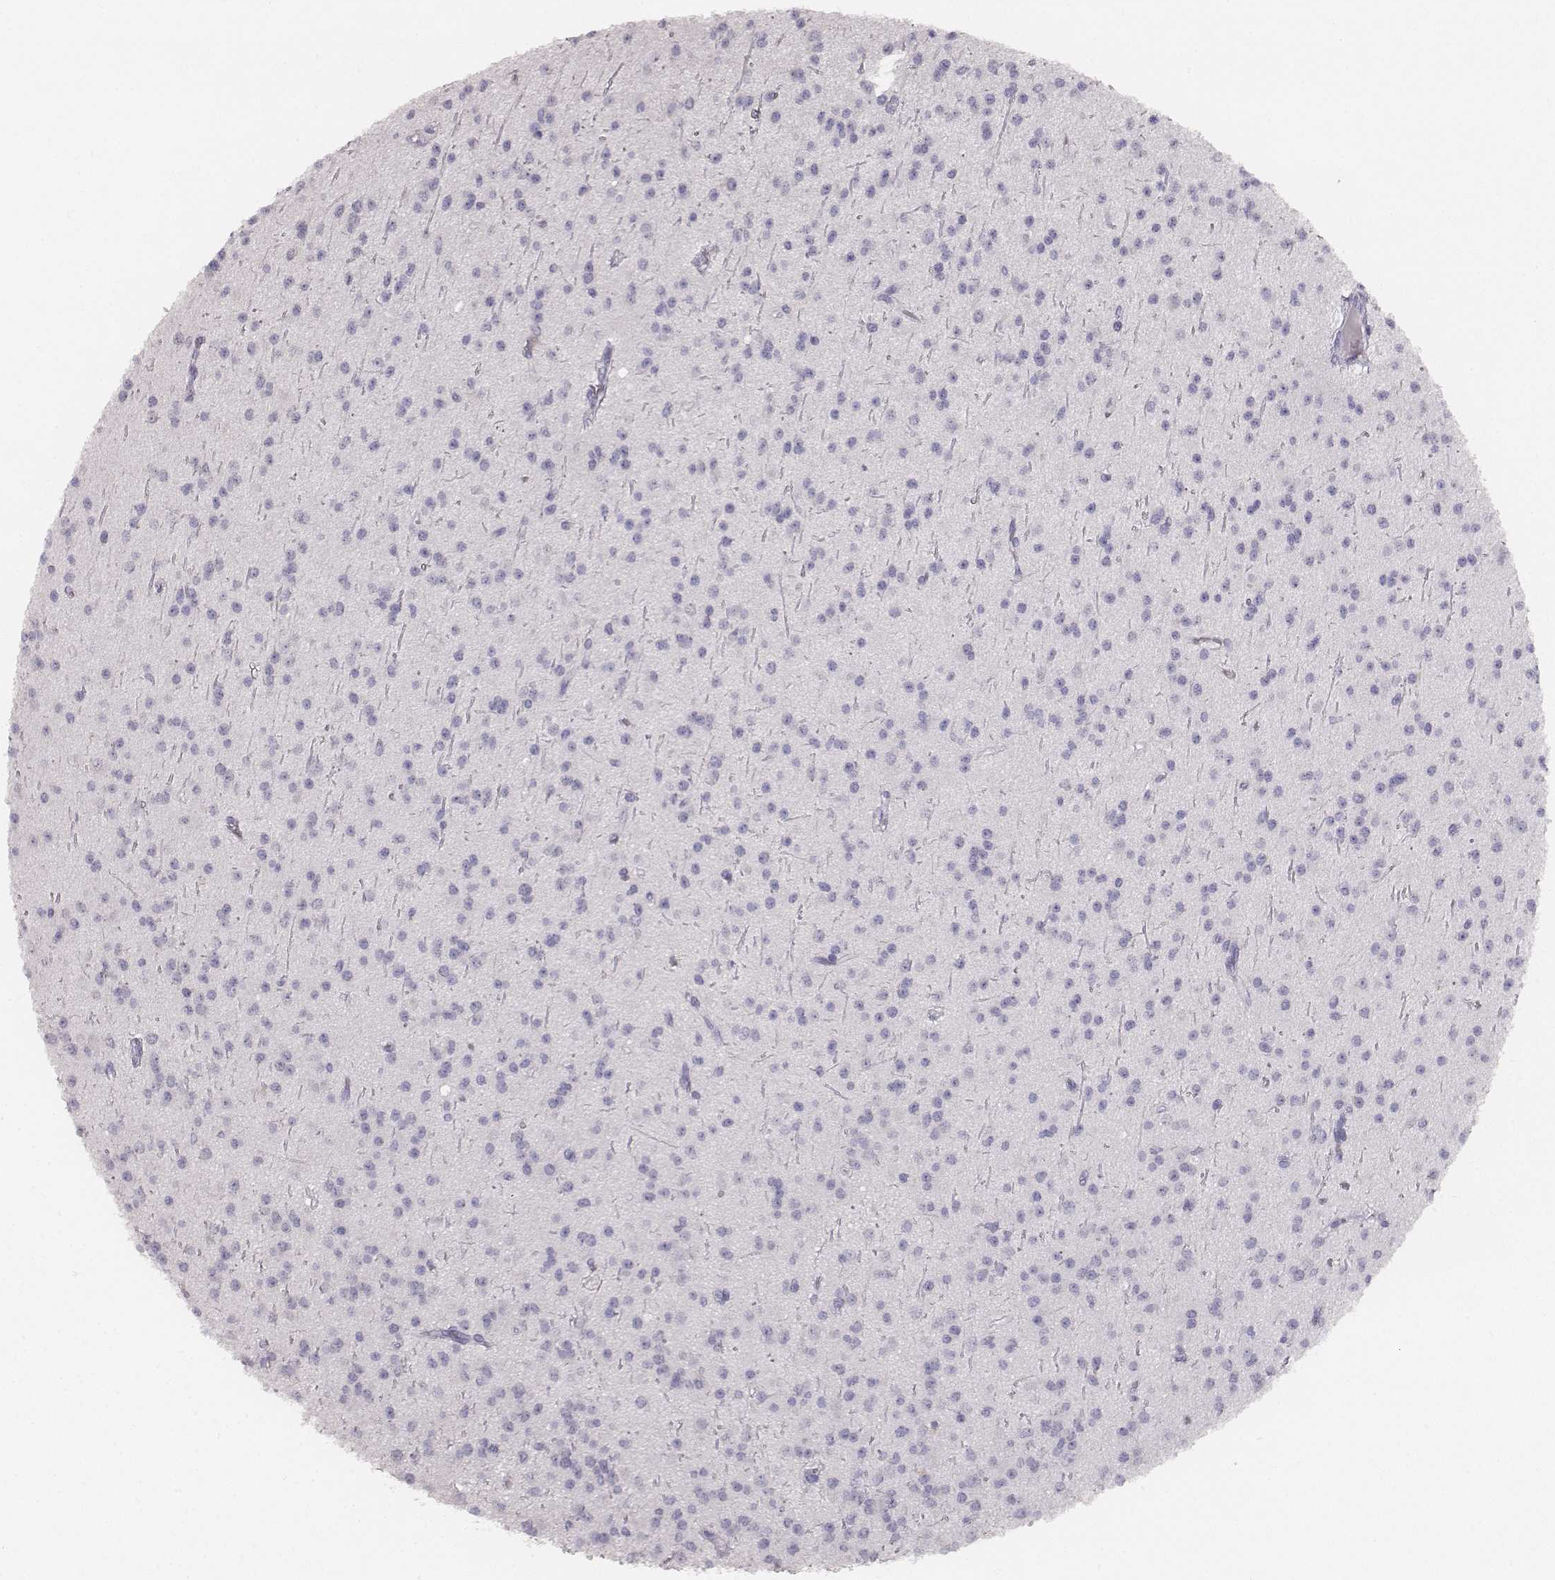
{"staining": {"intensity": "negative", "quantity": "none", "location": "none"}, "tissue": "glioma", "cell_type": "Tumor cells", "image_type": "cancer", "snomed": [{"axis": "morphology", "description": "Glioma, malignant, Low grade"}, {"axis": "topography", "description": "Brain"}], "caption": "Tumor cells show no significant protein staining in glioma. (DAB IHC, high magnification).", "gene": "MYH6", "patient": {"sex": "male", "age": 27}}